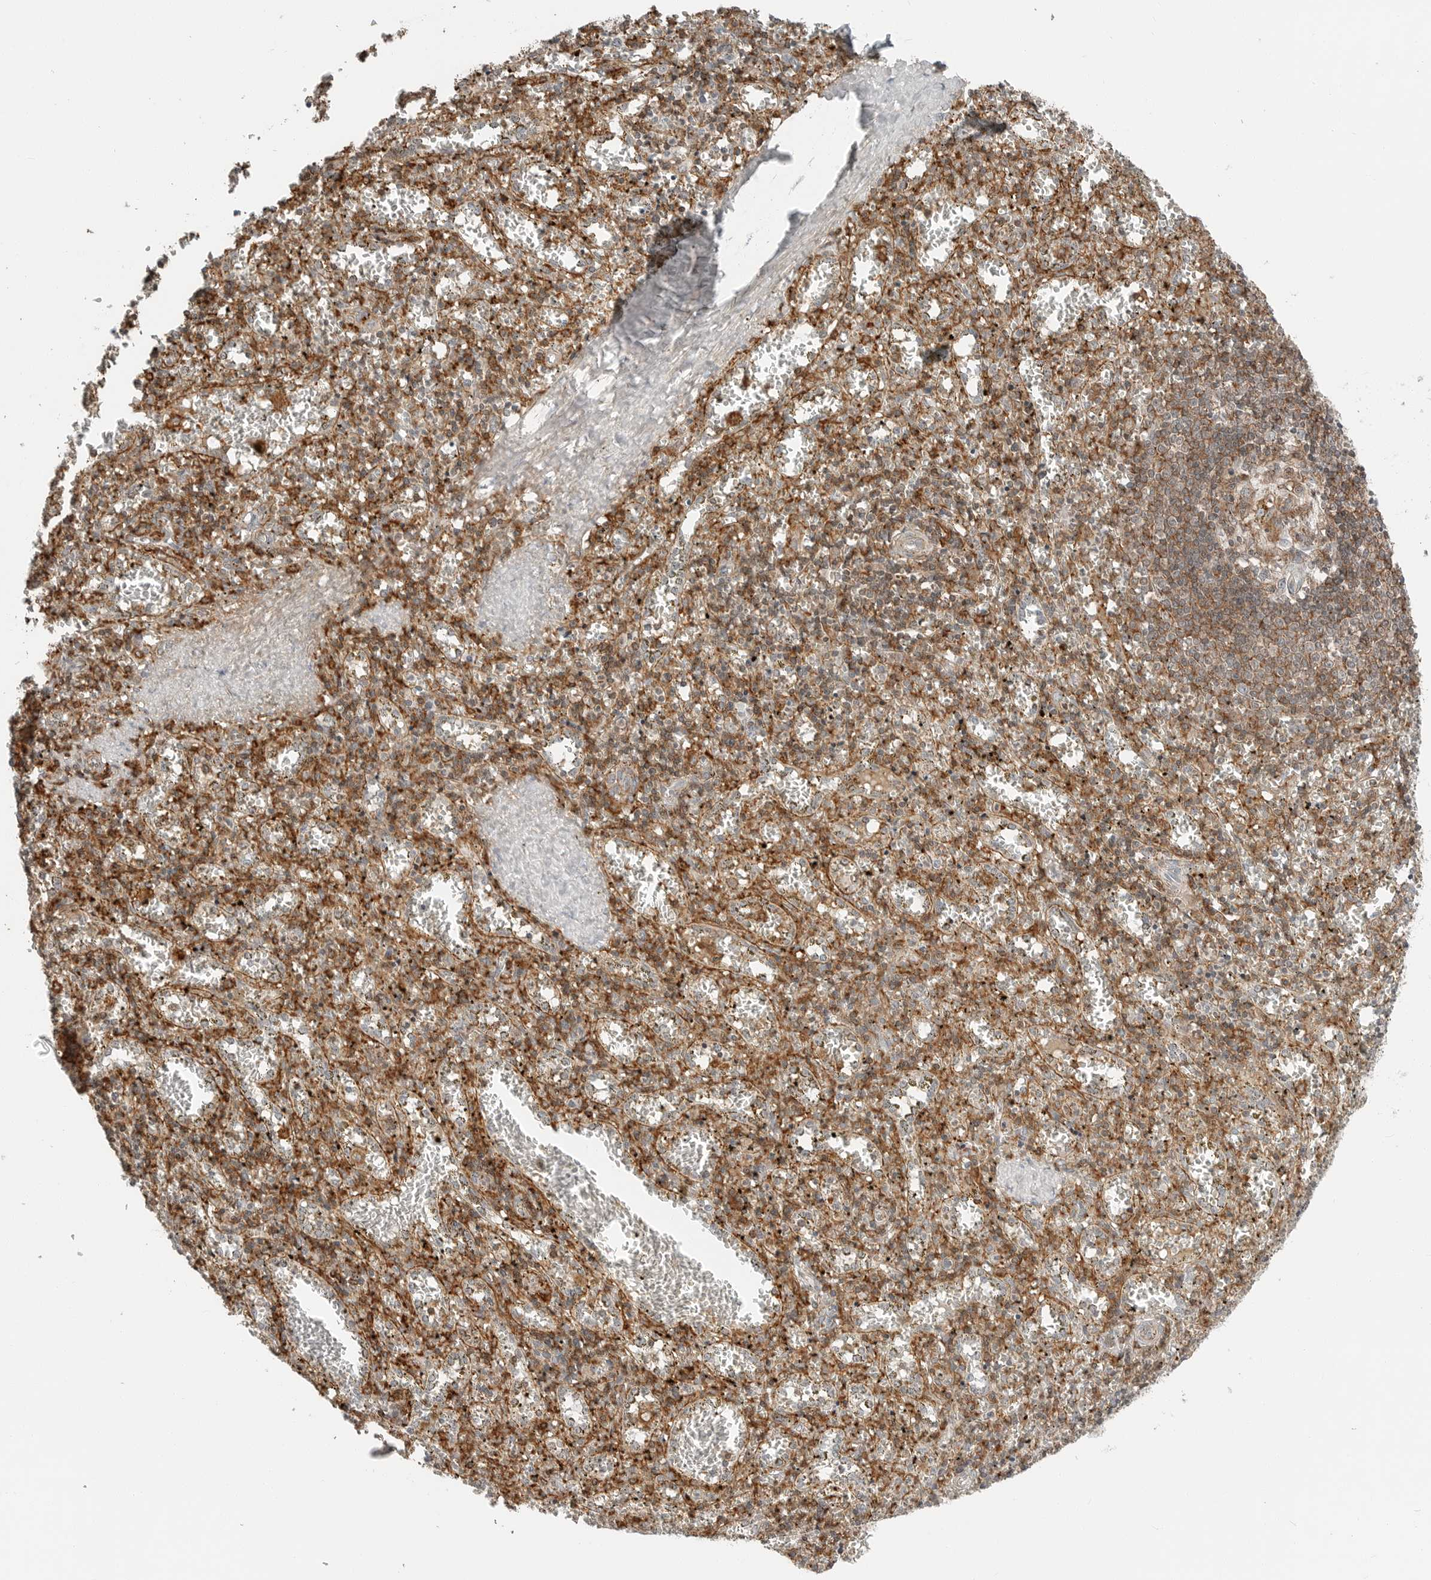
{"staining": {"intensity": "moderate", "quantity": "25%-75%", "location": "cytoplasmic/membranous"}, "tissue": "spleen", "cell_type": "Cells in red pulp", "image_type": "normal", "snomed": [{"axis": "morphology", "description": "Normal tissue, NOS"}, {"axis": "topography", "description": "Spleen"}], "caption": "This photomicrograph shows immunohistochemistry staining of unremarkable spleen, with medium moderate cytoplasmic/membranous positivity in approximately 25%-75% of cells in red pulp.", "gene": "LEFTY2", "patient": {"sex": "male", "age": 11}}